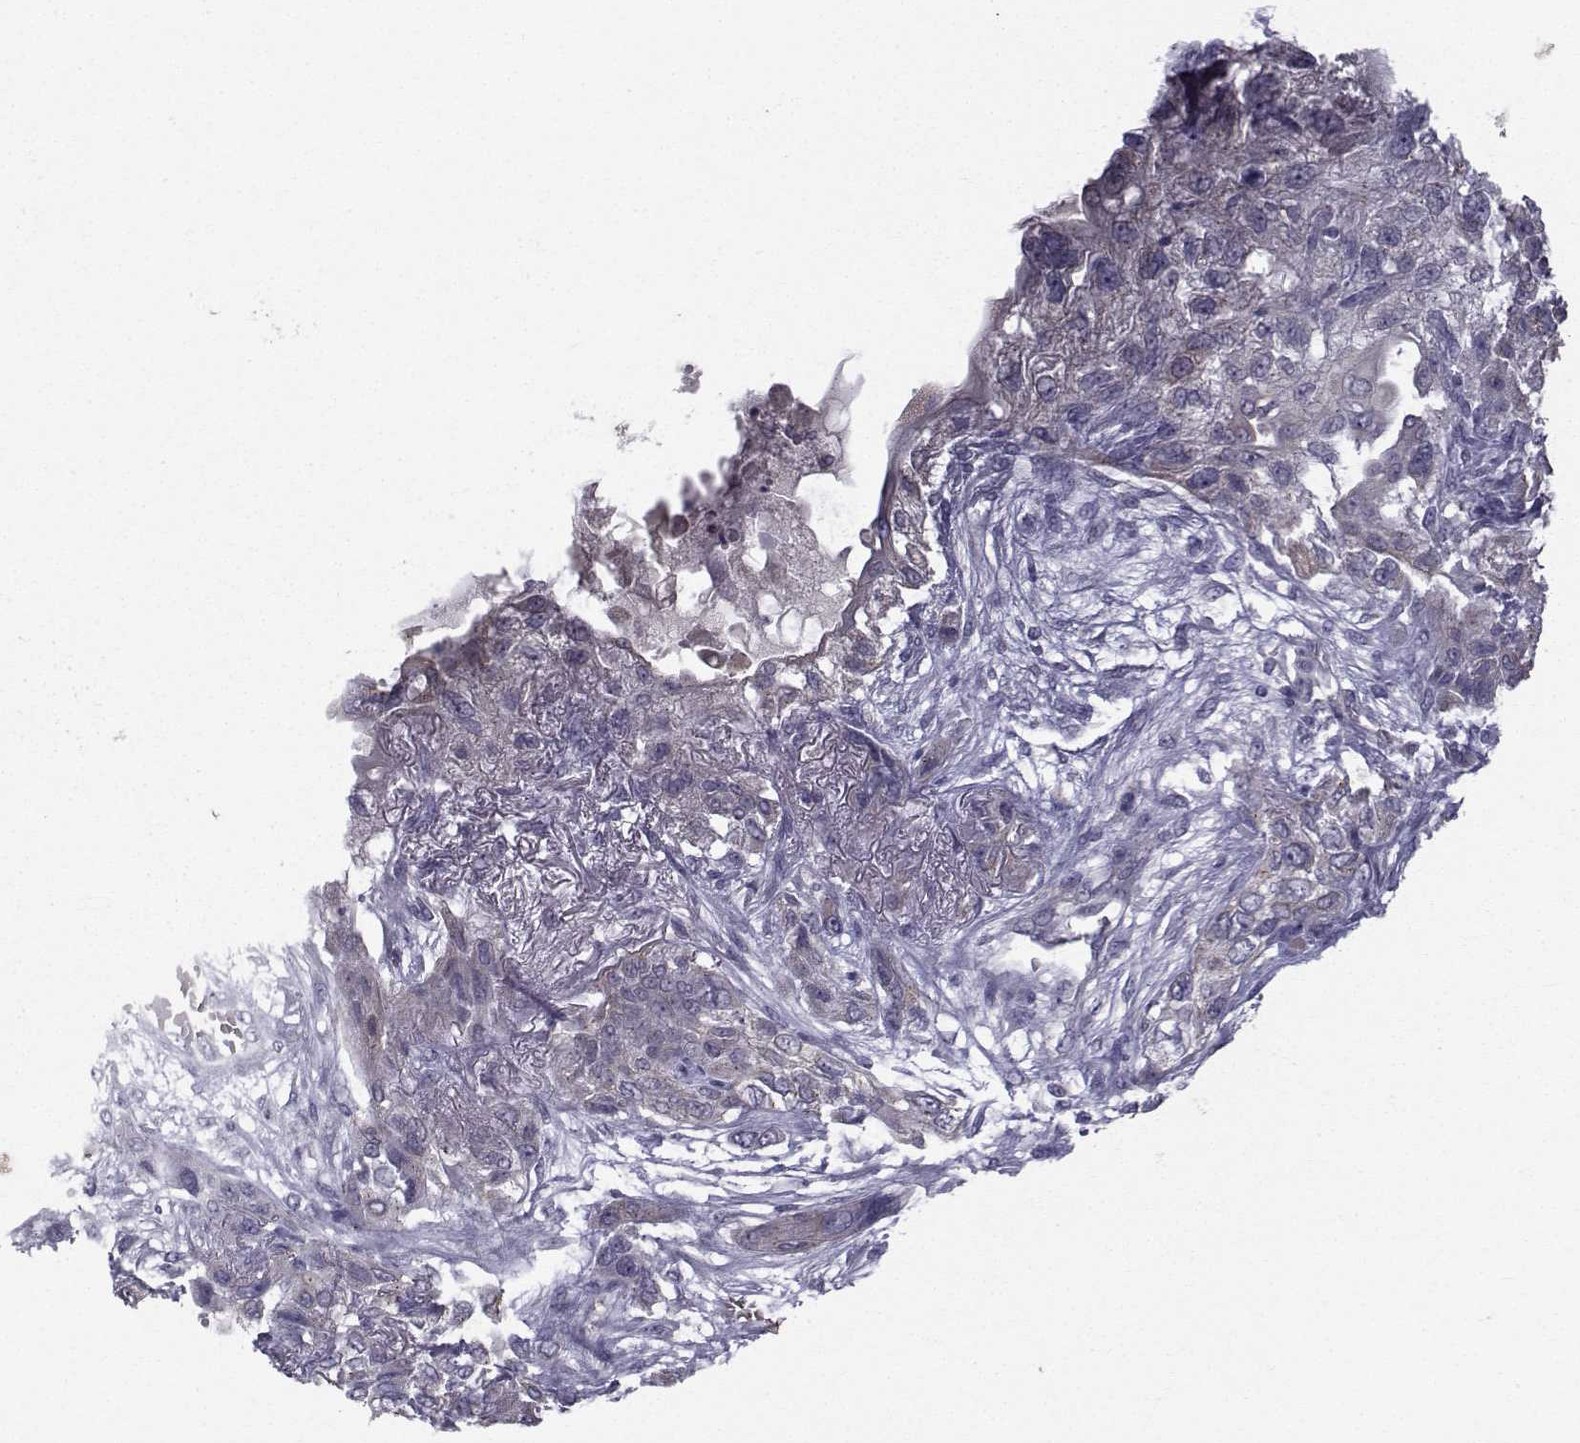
{"staining": {"intensity": "negative", "quantity": "none", "location": "none"}, "tissue": "lung cancer", "cell_type": "Tumor cells", "image_type": "cancer", "snomed": [{"axis": "morphology", "description": "Squamous cell carcinoma, NOS"}, {"axis": "topography", "description": "Lung"}], "caption": "The micrograph displays no significant positivity in tumor cells of squamous cell carcinoma (lung).", "gene": "ANGPT1", "patient": {"sex": "female", "age": 70}}